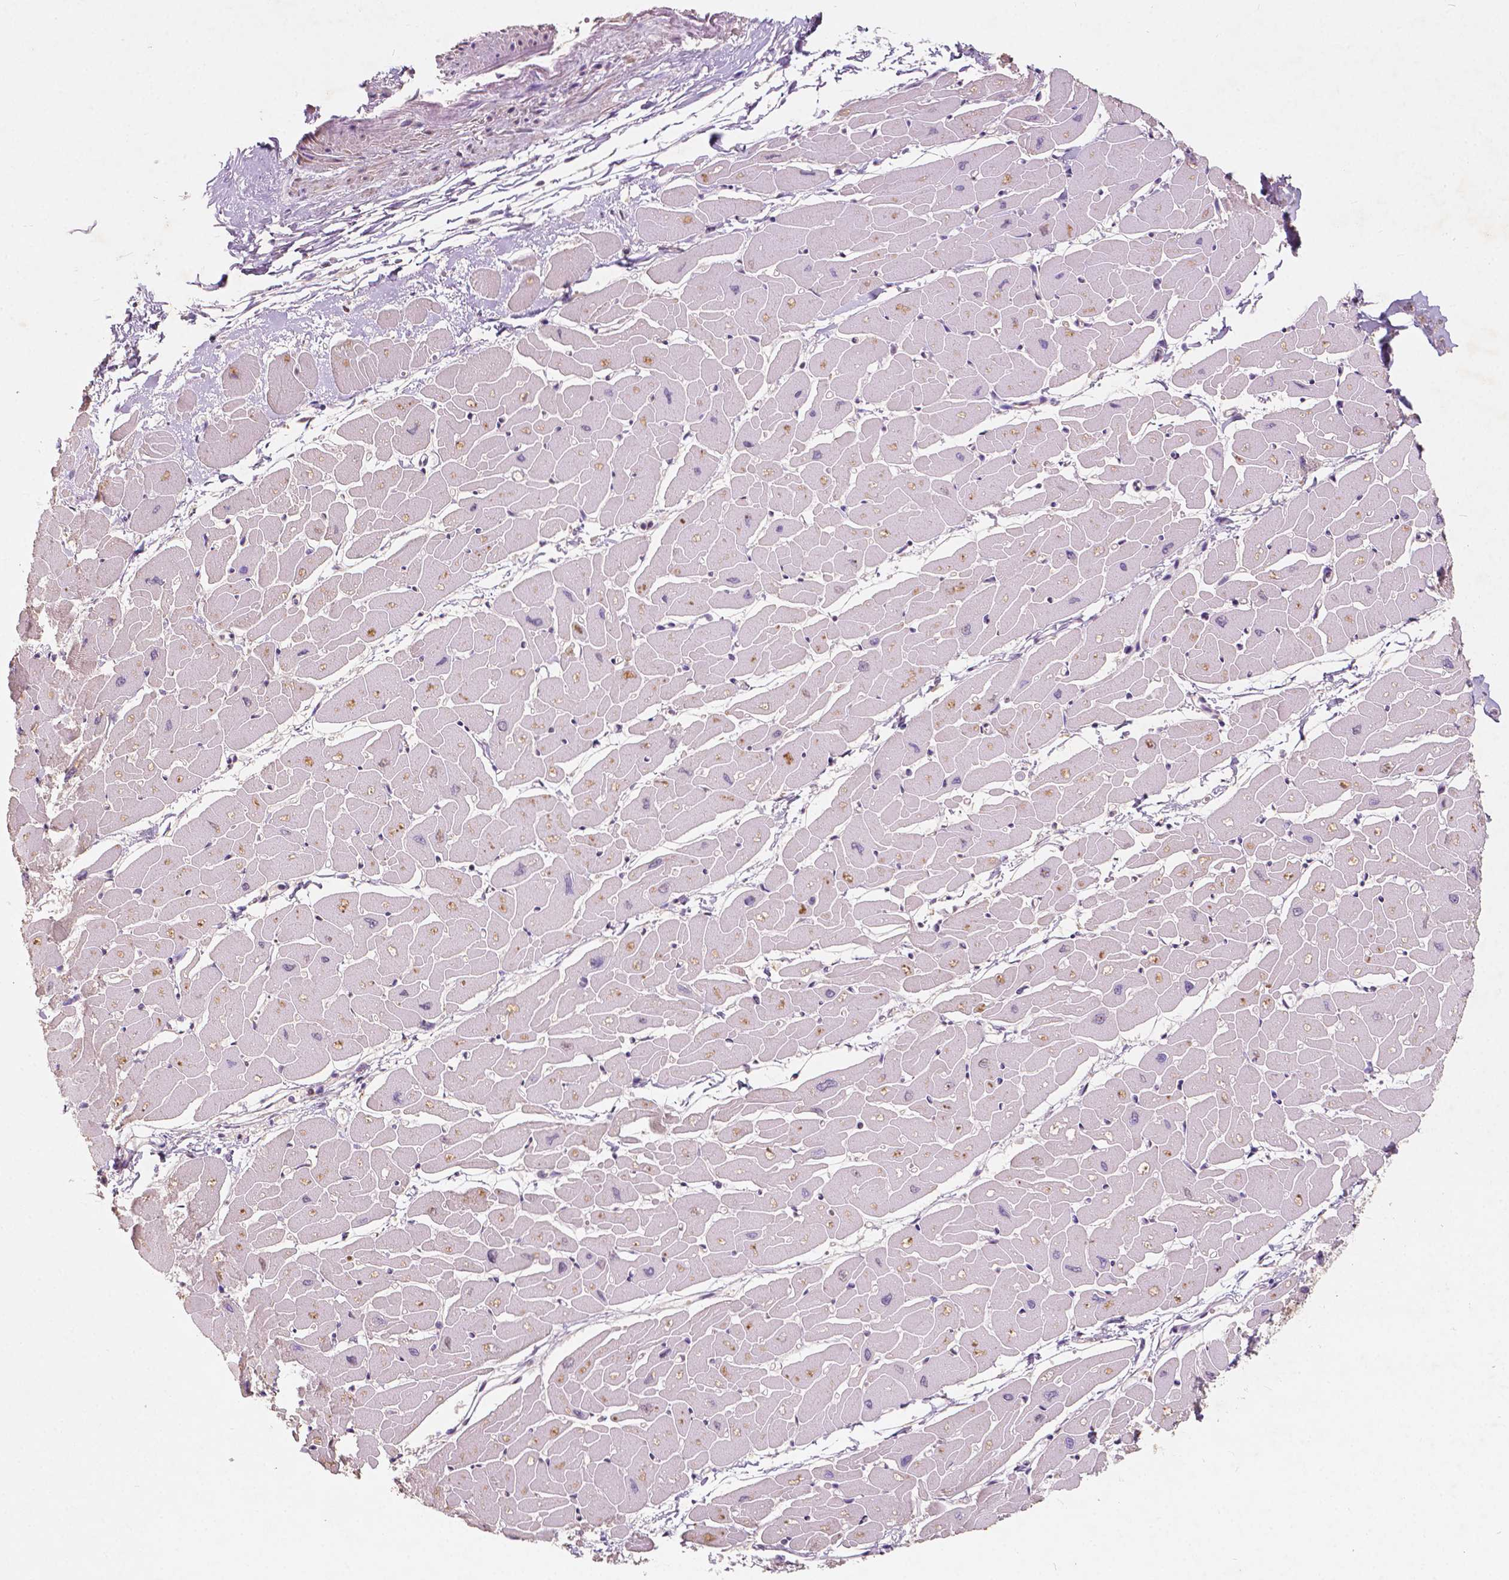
{"staining": {"intensity": "weak", "quantity": "25%-75%", "location": "cytoplasmic/membranous"}, "tissue": "heart muscle", "cell_type": "Cardiomyocytes", "image_type": "normal", "snomed": [{"axis": "morphology", "description": "Normal tissue, NOS"}, {"axis": "topography", "description": "Heart"}], "caption": "The histopathology image displays staining of normal heart muscle, revealing weak cytoplasmic/membranous protein expression (brown color) within cardiomyocytes.", "gene": "CHPT1", "patient": {"sex": "male", "age": 57}}